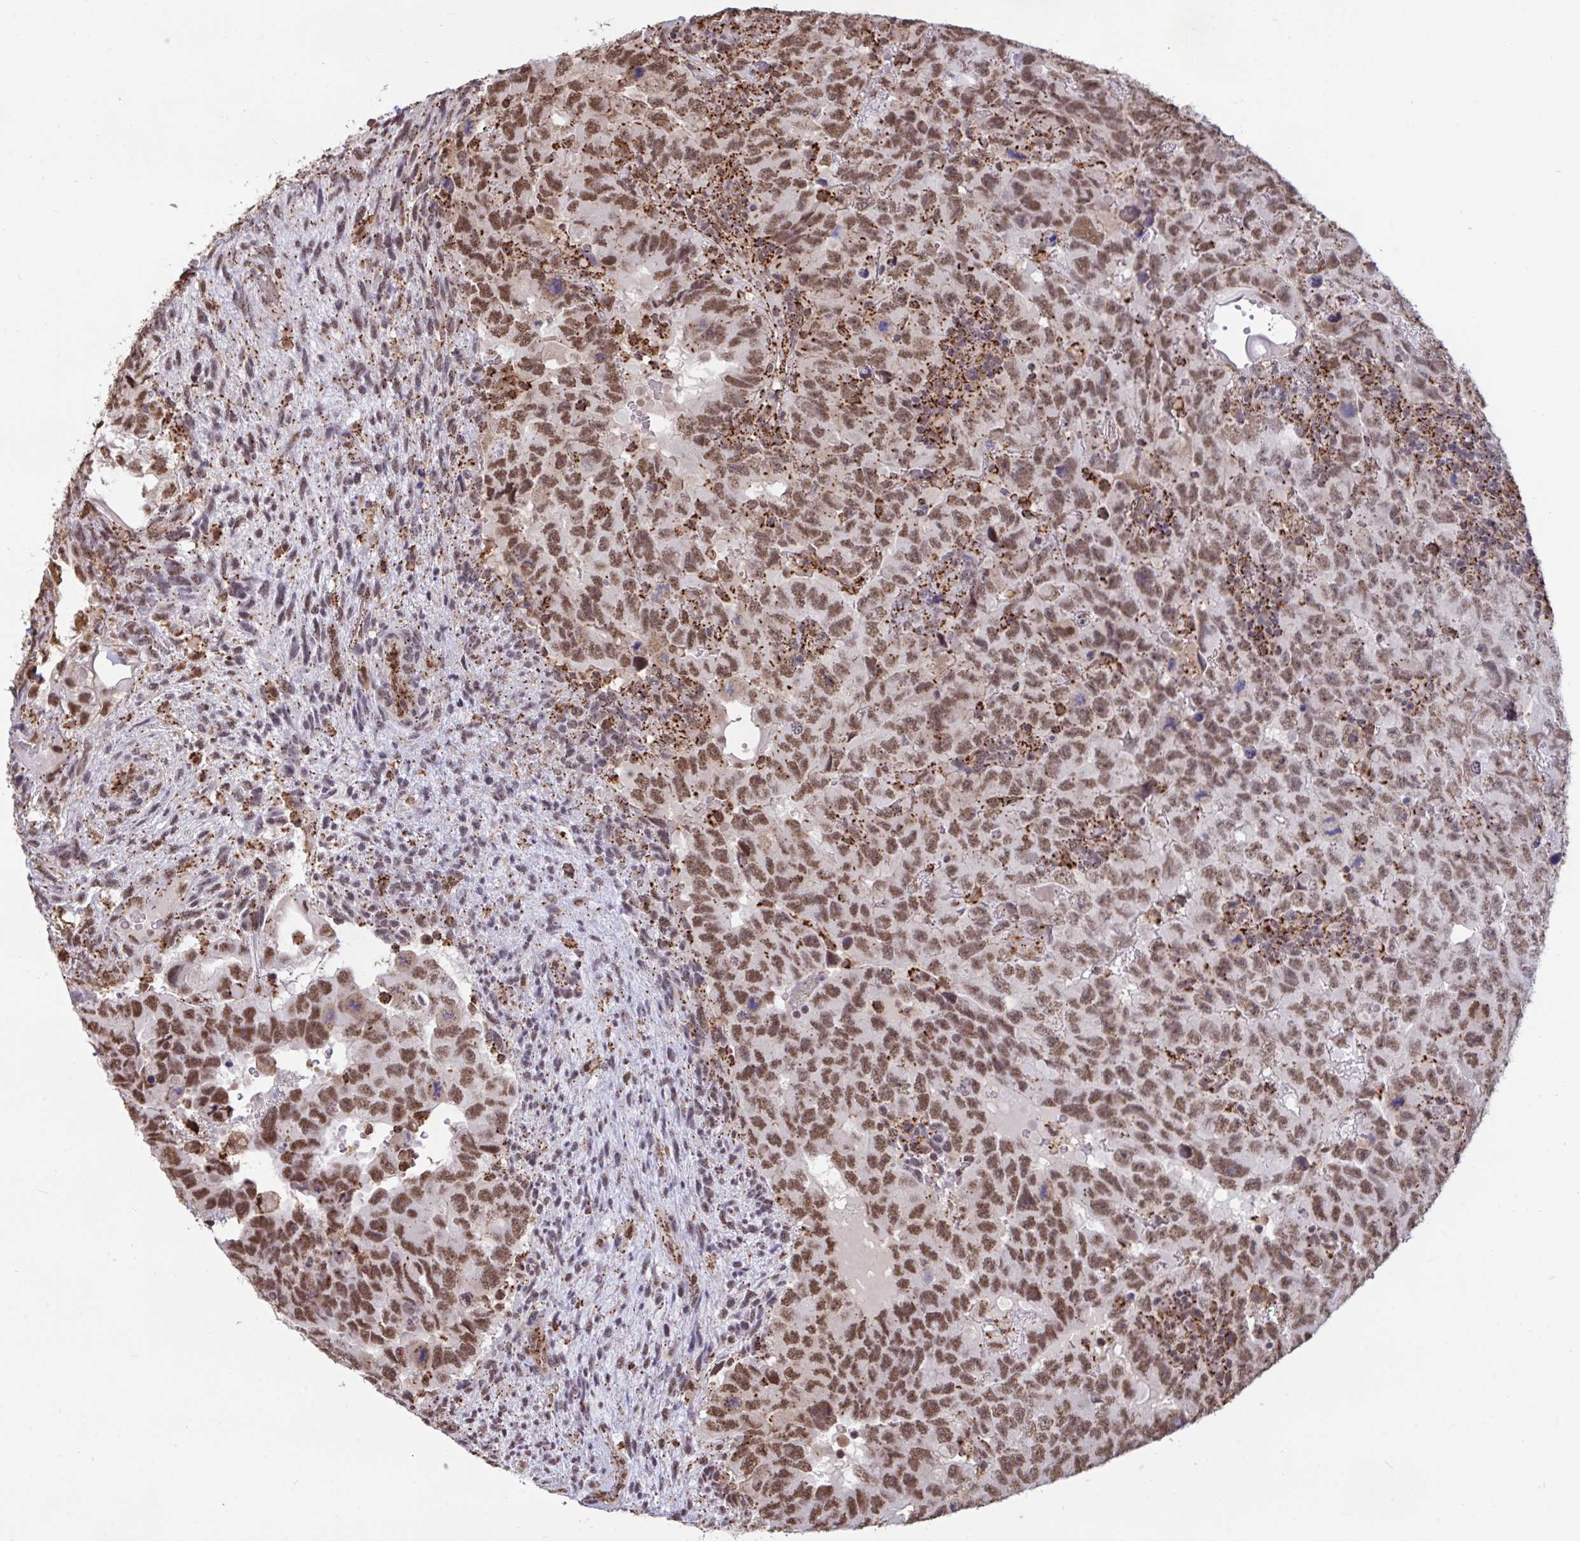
{"staining": {"intensity": "moderate", "quantity": ">75%", "location": "cytoplasmic/membranous,nuclear"}, "tissue": "testis cancer", "cell_type": "Tumor cells", "image_type": "cancer", "snomed": [{"axis": "morphology", "description": "Carcinoma, Embryonal, NOS"}, {"axis": "topography", "description": "Testis"}], "caption": "This is an image of immunohistochemistry staining of embryonal carcinoma (testis), which shows moderate positivity in the cytoplasmic/membranous and nuclear of tumor cells.", "gene": "PUF60", "patient": {"sex": "male", "age": 24}}